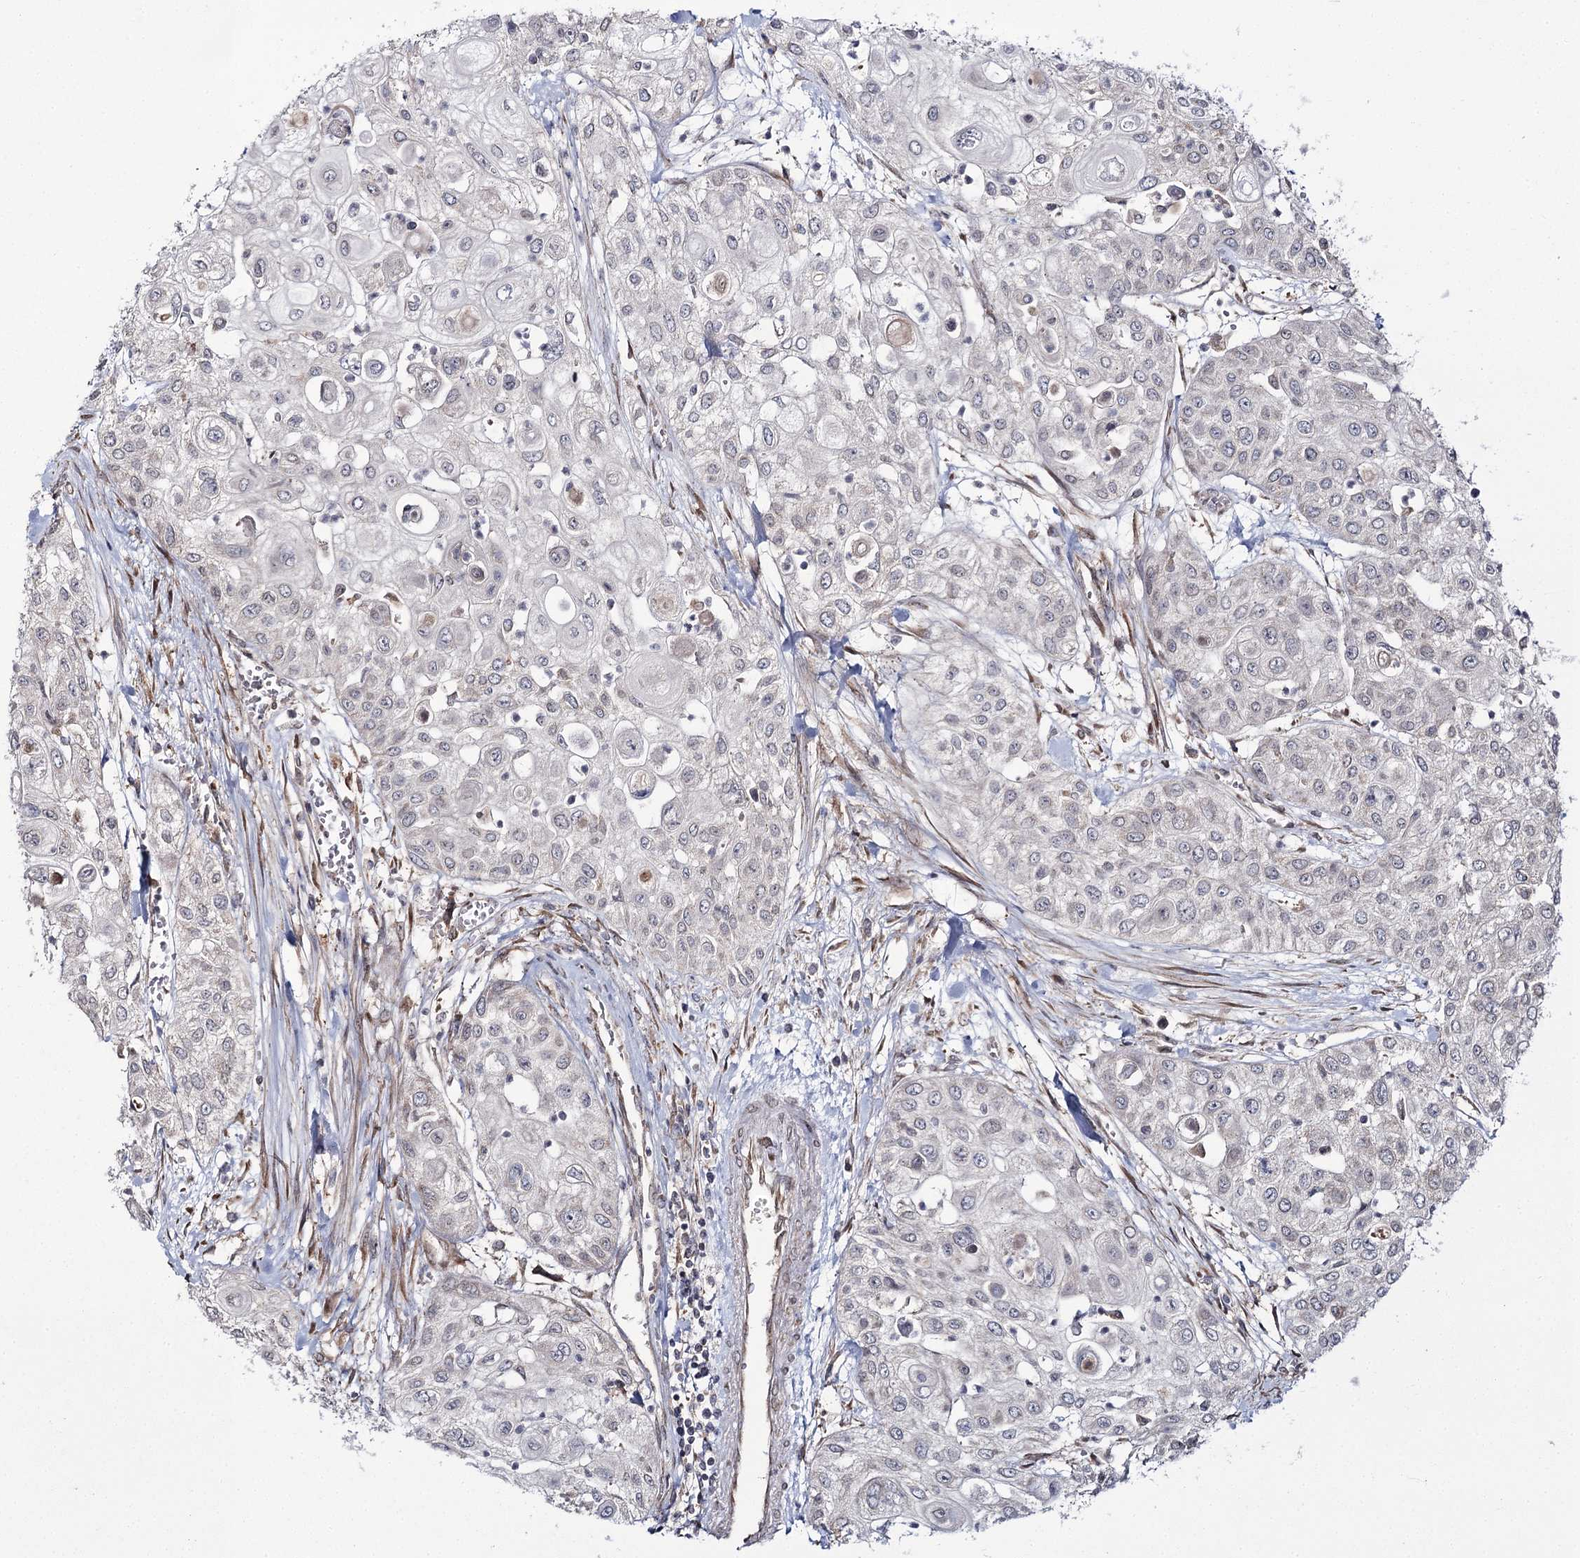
{"staining": {"intensity": "negative", "quantity": "none", "location": "none"}, "tissue": "urothelial cancer", "cell_type": "Tumor cells", "image_type": "cancer", "snomed": [{"axis": "morphology", "description": "Urothelial carcinoma, High grade"}, {"axis": "topography", "description": "Urinary bladder"}], "caption": "Urothelial carcinoma (high-grade) stained for a protein using immunohistochemistry displays no expression tumor cells.", "gene": "TRNT1", "patient": {"sex": "female", "age": 79}}